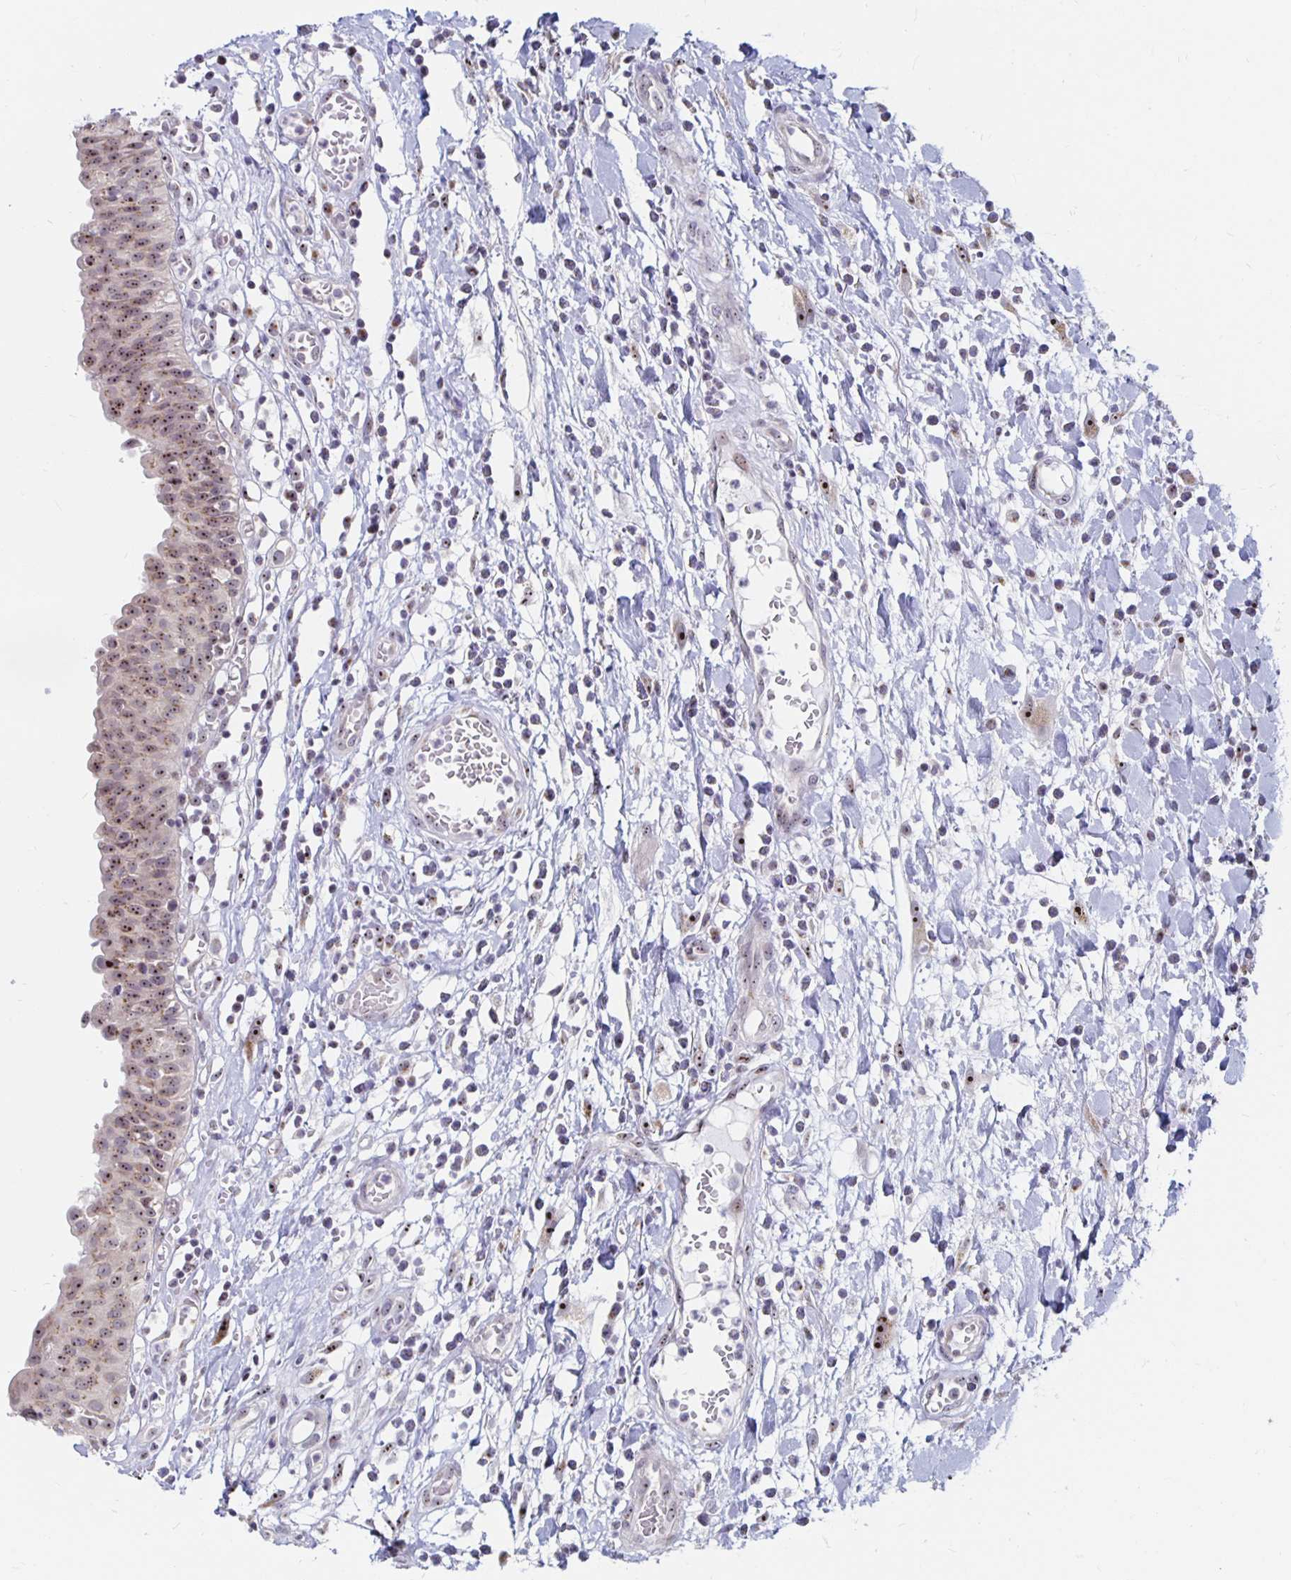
{"staining": {"intensity": "moderate", "quantity": ">75%", "location": "nuclear"}, "tissue": "urinary bladder", "cell_type": "Urothelial cells", "image_type": "normal", "snomed": [{"axis": "morphology", "description": "Normal tissue, NOS"}, {"axis": "topography", "description": "Urinary bladder"}], "caption": "The immunohistochemical stain shows moderate nuclear staining in urothelial cells of unremarkable urinary bladder.", "gene": "NUP85", "patient": {"sex": "male", "age": 64}}